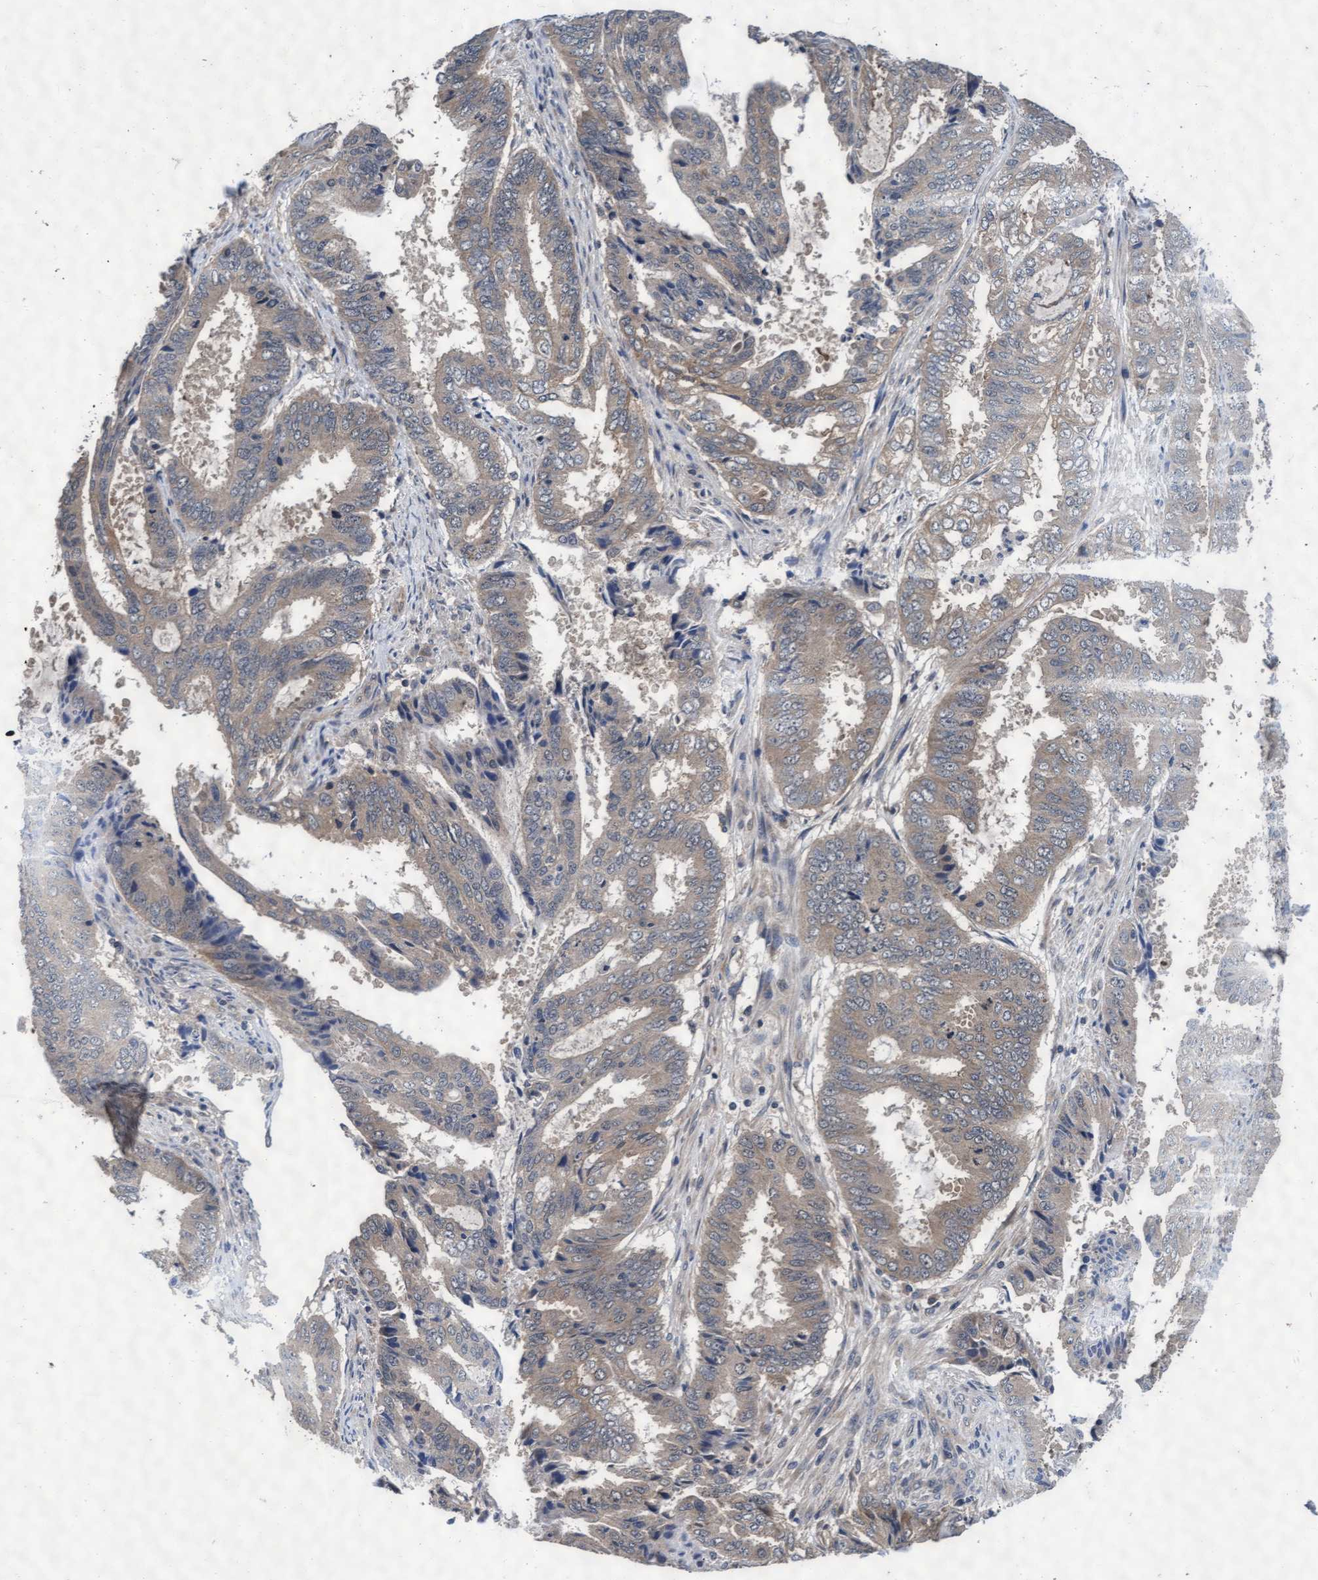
{"staining": {"intensity": "weak", "quantity": ">75%", "location": "cytoplasmic/membranous"}, "tissue": "endometrial cancer", "cell_type": "Tumor cells", "image_type": "cancer", "snomed": [{"axis": "morphology", "description": "Adenocarcinoma, NOS"}, {"axis": "topography", "description": "Endometrium"}], "caption": "Tumor cells demonstrate weak cytoplasmic/membranous expression in about >75% of cells in endometrial adenocarcinoma.", "gene": "EFCAB13", "patient": {"sex": "female", "age": 51}}